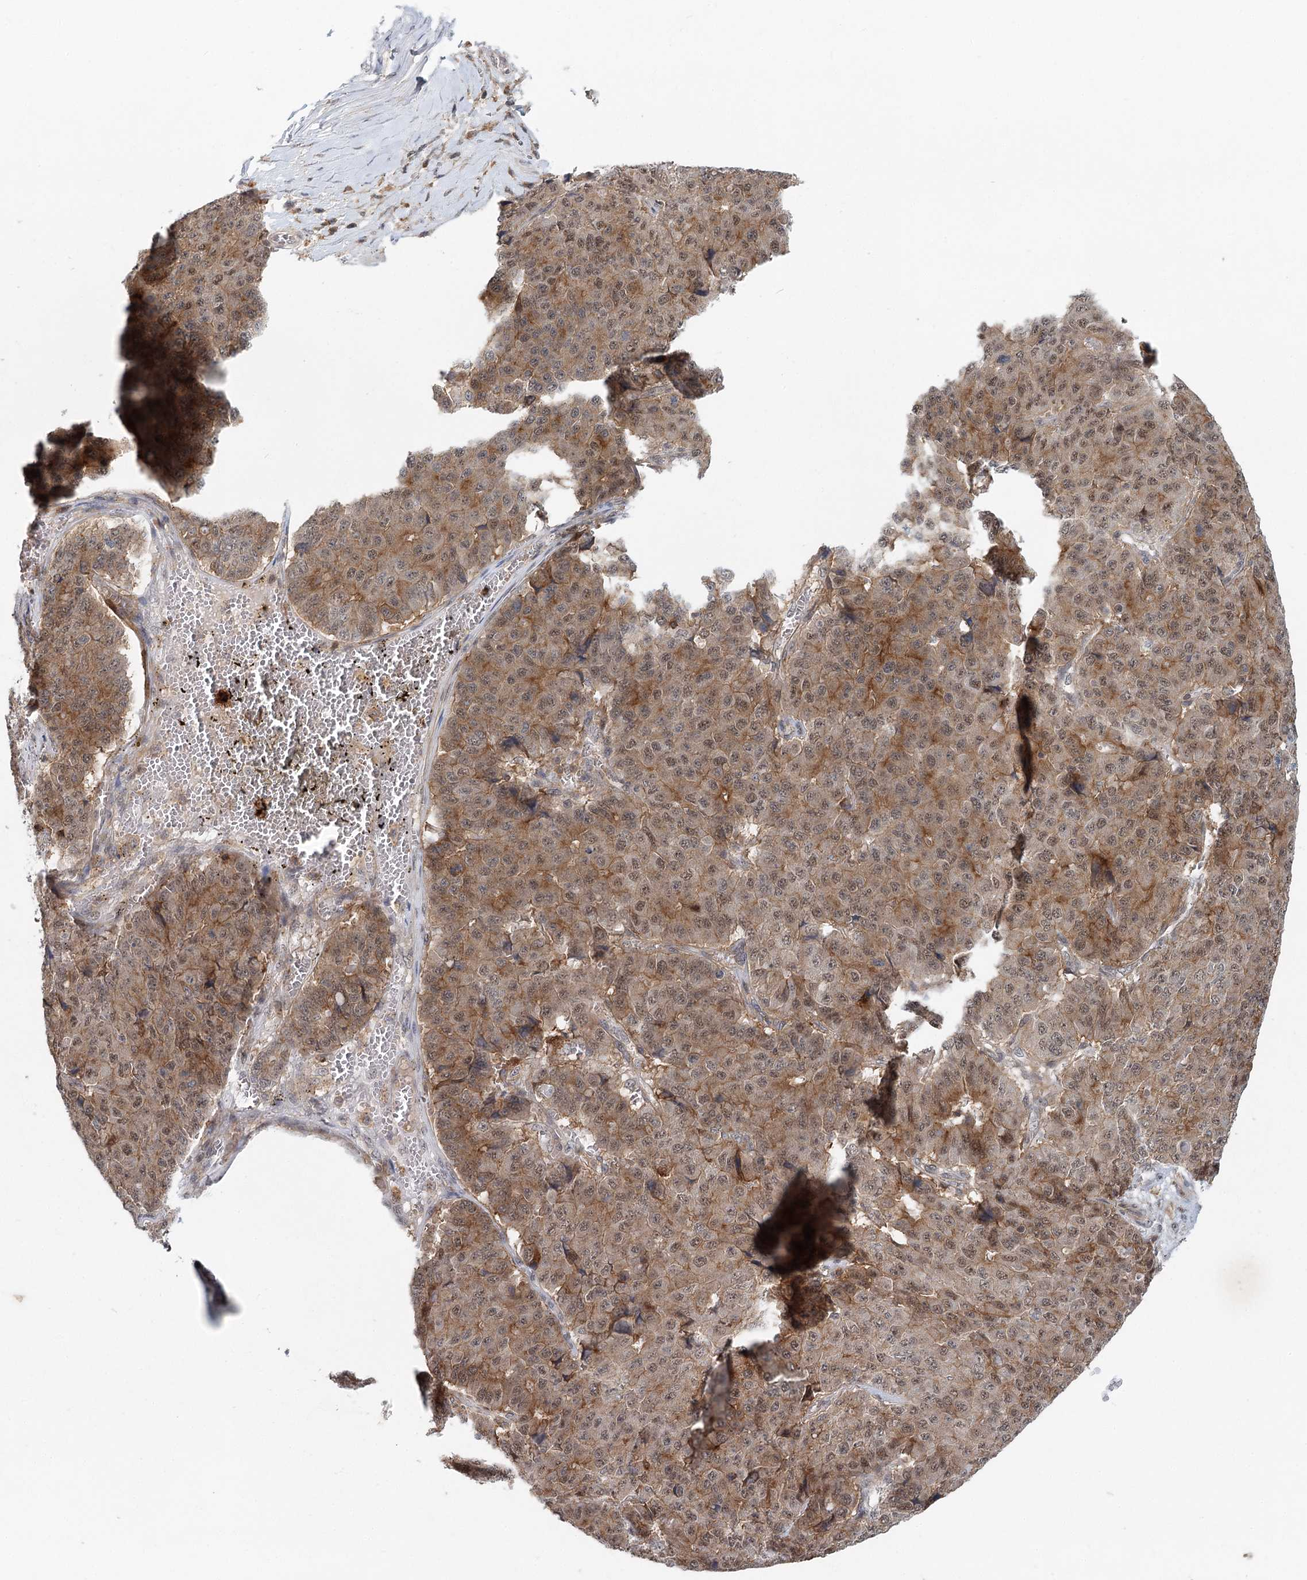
{"staining": {"intensity": "moderate", "quantity": ">75%", "location": "cytoplasmic/membranous,nuclear"}, "tissue": "pancreatic cancer", "cell_type": "Tumor cells", "image_type": "cancer", "snomed": [{"axis": "morphology", "description": "Adenocarcinoma, NOS"}, {"axis": "topography", "description": "Pancreas"}], "caption": "DAB immunohistochemical staining of pancreatic cancer (adenocarcinoma) shows moderate cytoplasmic/membranous and nuclear protein positivity in approximately >75% of tumor cells. (Stains: DAB (3,3'-diaminobenzidine) in brown, nuclei in blue, Microscopy: brightfield microscopy at high magnification).", "gene": "CDC42SE2", "patient": {"sex": "male", "age": 50}}